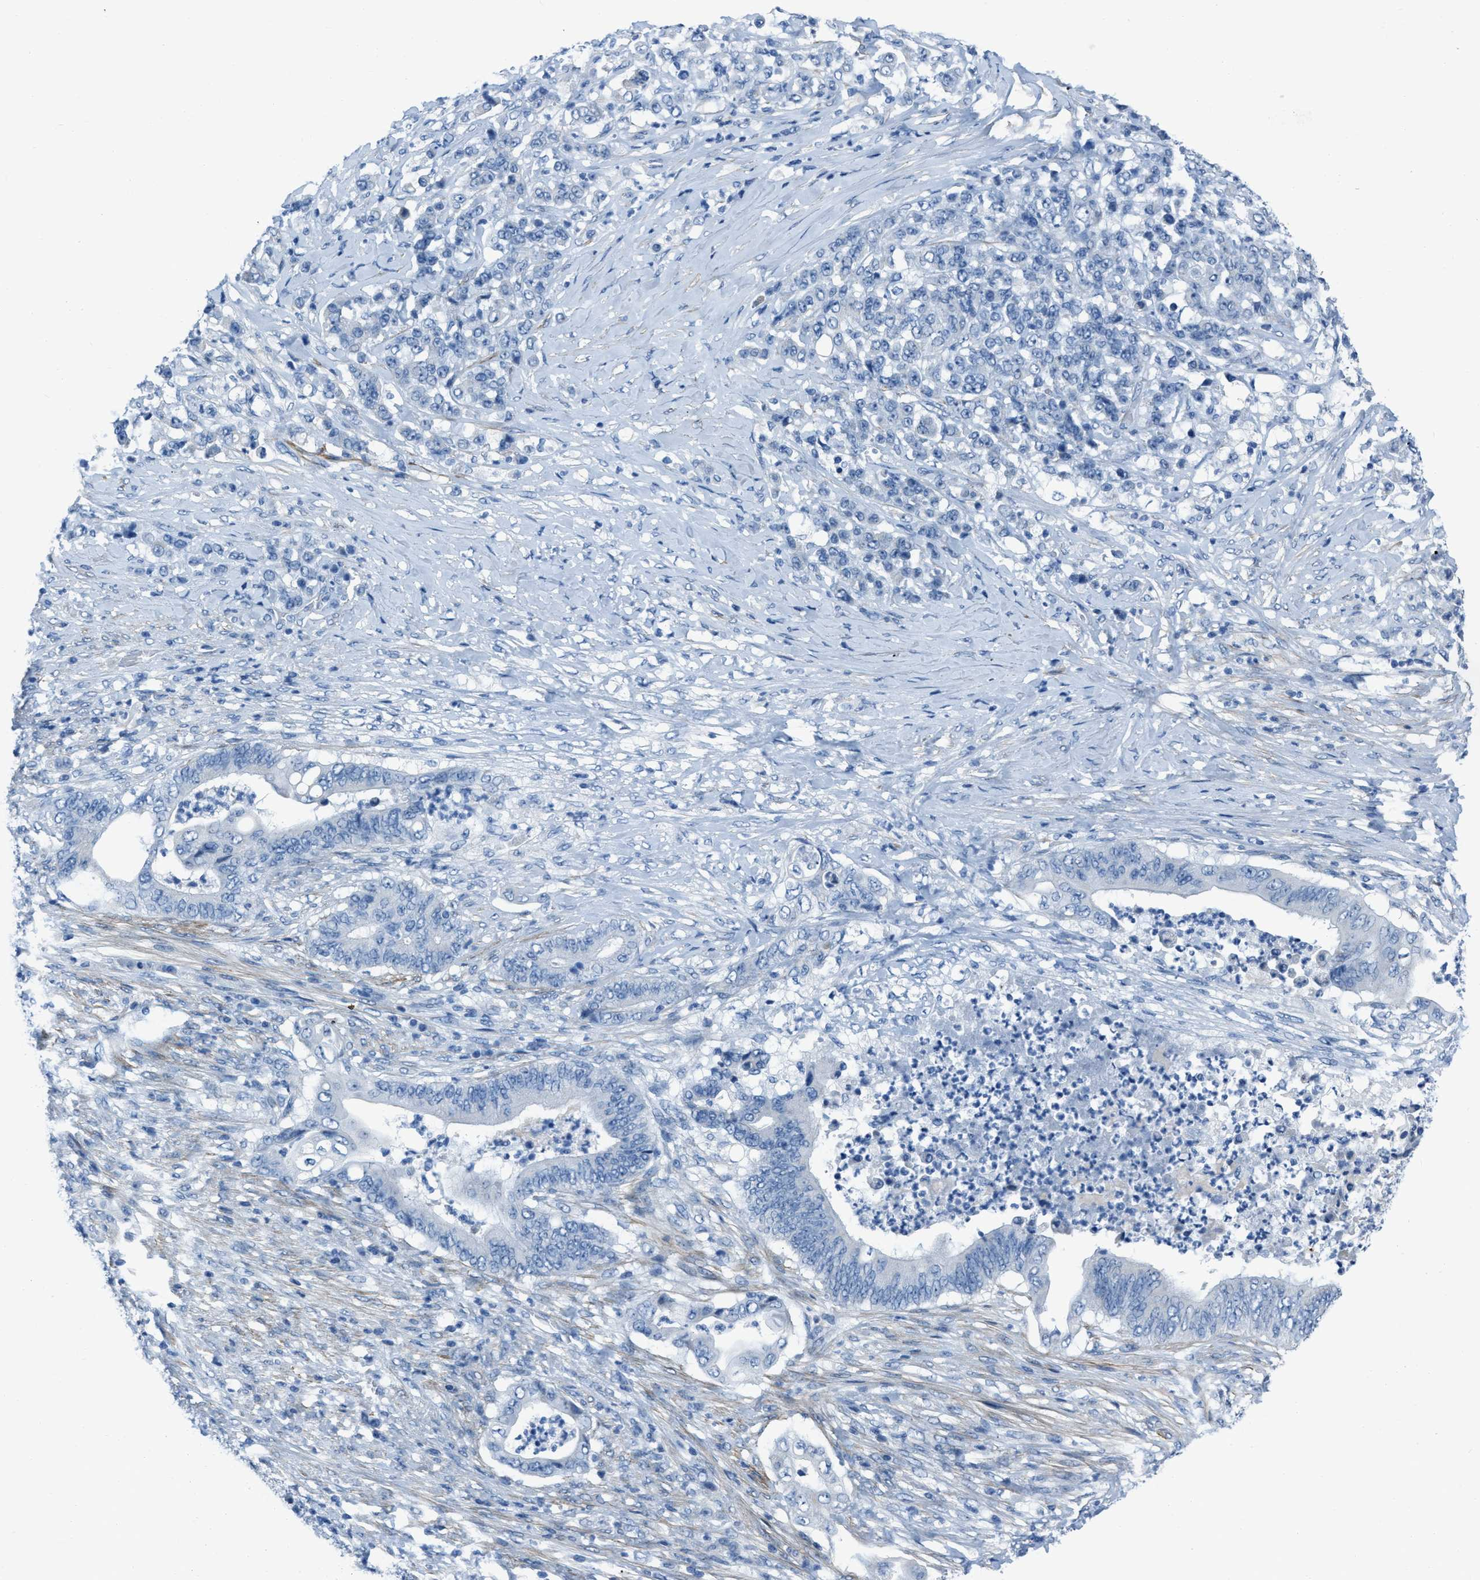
{"staining": {"intensity": "negative", "quantity": "none", "location": "none"}, "tissue": "stomach cancer", "cell_type": "Tumor cells", "image_type": "cancer", "snomed": [{"axis": "morphology", "description": "Adenocarcinoma, NOS"}, {"axis": "topography", "description": "Stomach"}], "caption": "Immunohistochemical staining of human adenocarcinoma (stomach) shows no significant expression in tumor cells.", "gene": "SPATC1L", "patient": {"sex": "female", "age": 73}}